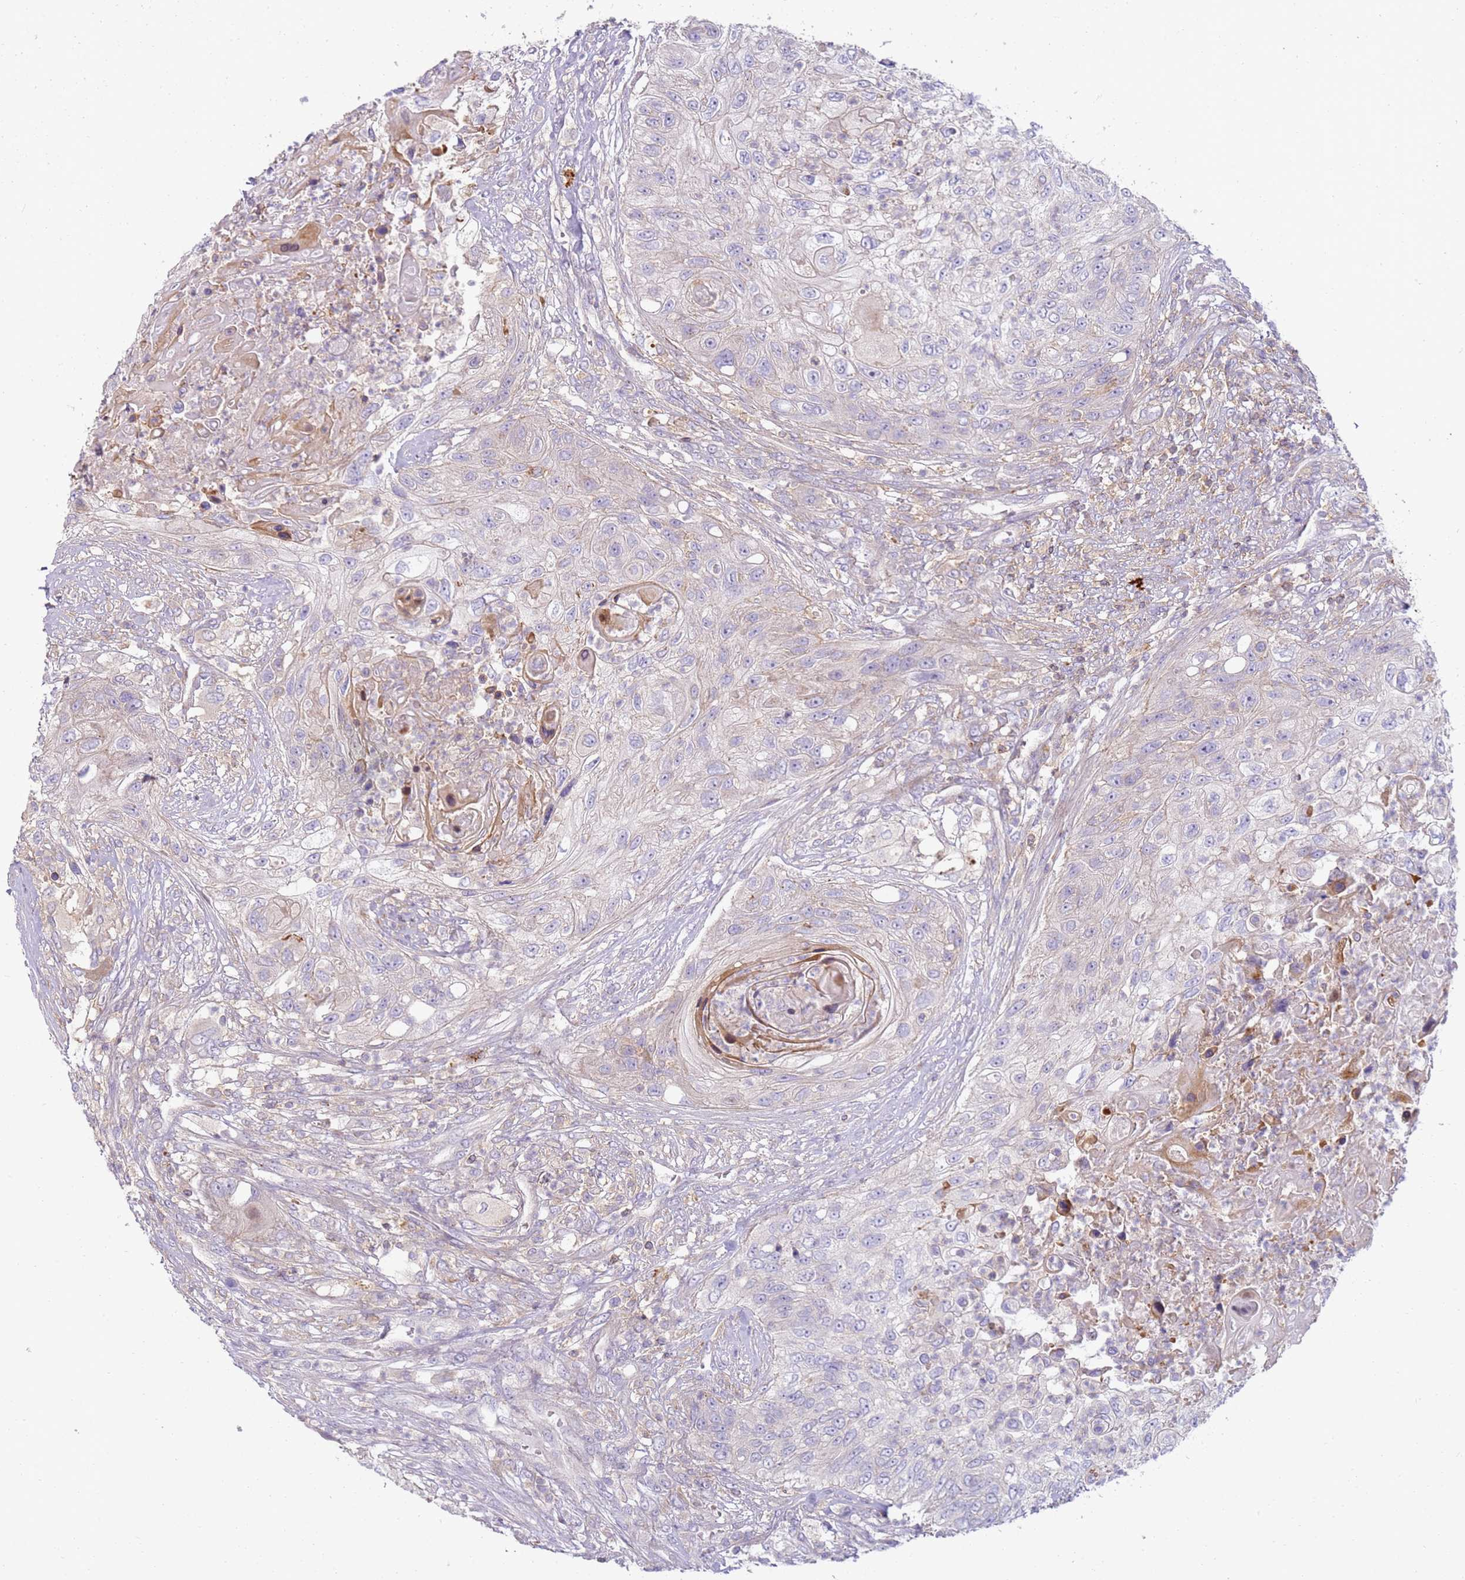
{"staining": {"intensity": "negative", "quantity": "none", "location": "none"}, "tissue": "urothelial cancer", "cell_type": "Tumor cells", "image_type": "cancer", "snomed": [{"axis": "morphology", "description": "Urothelial carcinoma, High grade"}, {"axis": "topography", "description": "Urinary bladder"}], "caption": "Immunohistochemistry (IHC) image of high-grade urothelial carcinoma stained for a protein (brown), which exhibits no expression in tumor cells. The staining is performed using DAB brown chromogen with nuclei counter-stained in using hematoxylin.", "gene": "FPR1", "patient": {"sex": "female", "age": 60}}